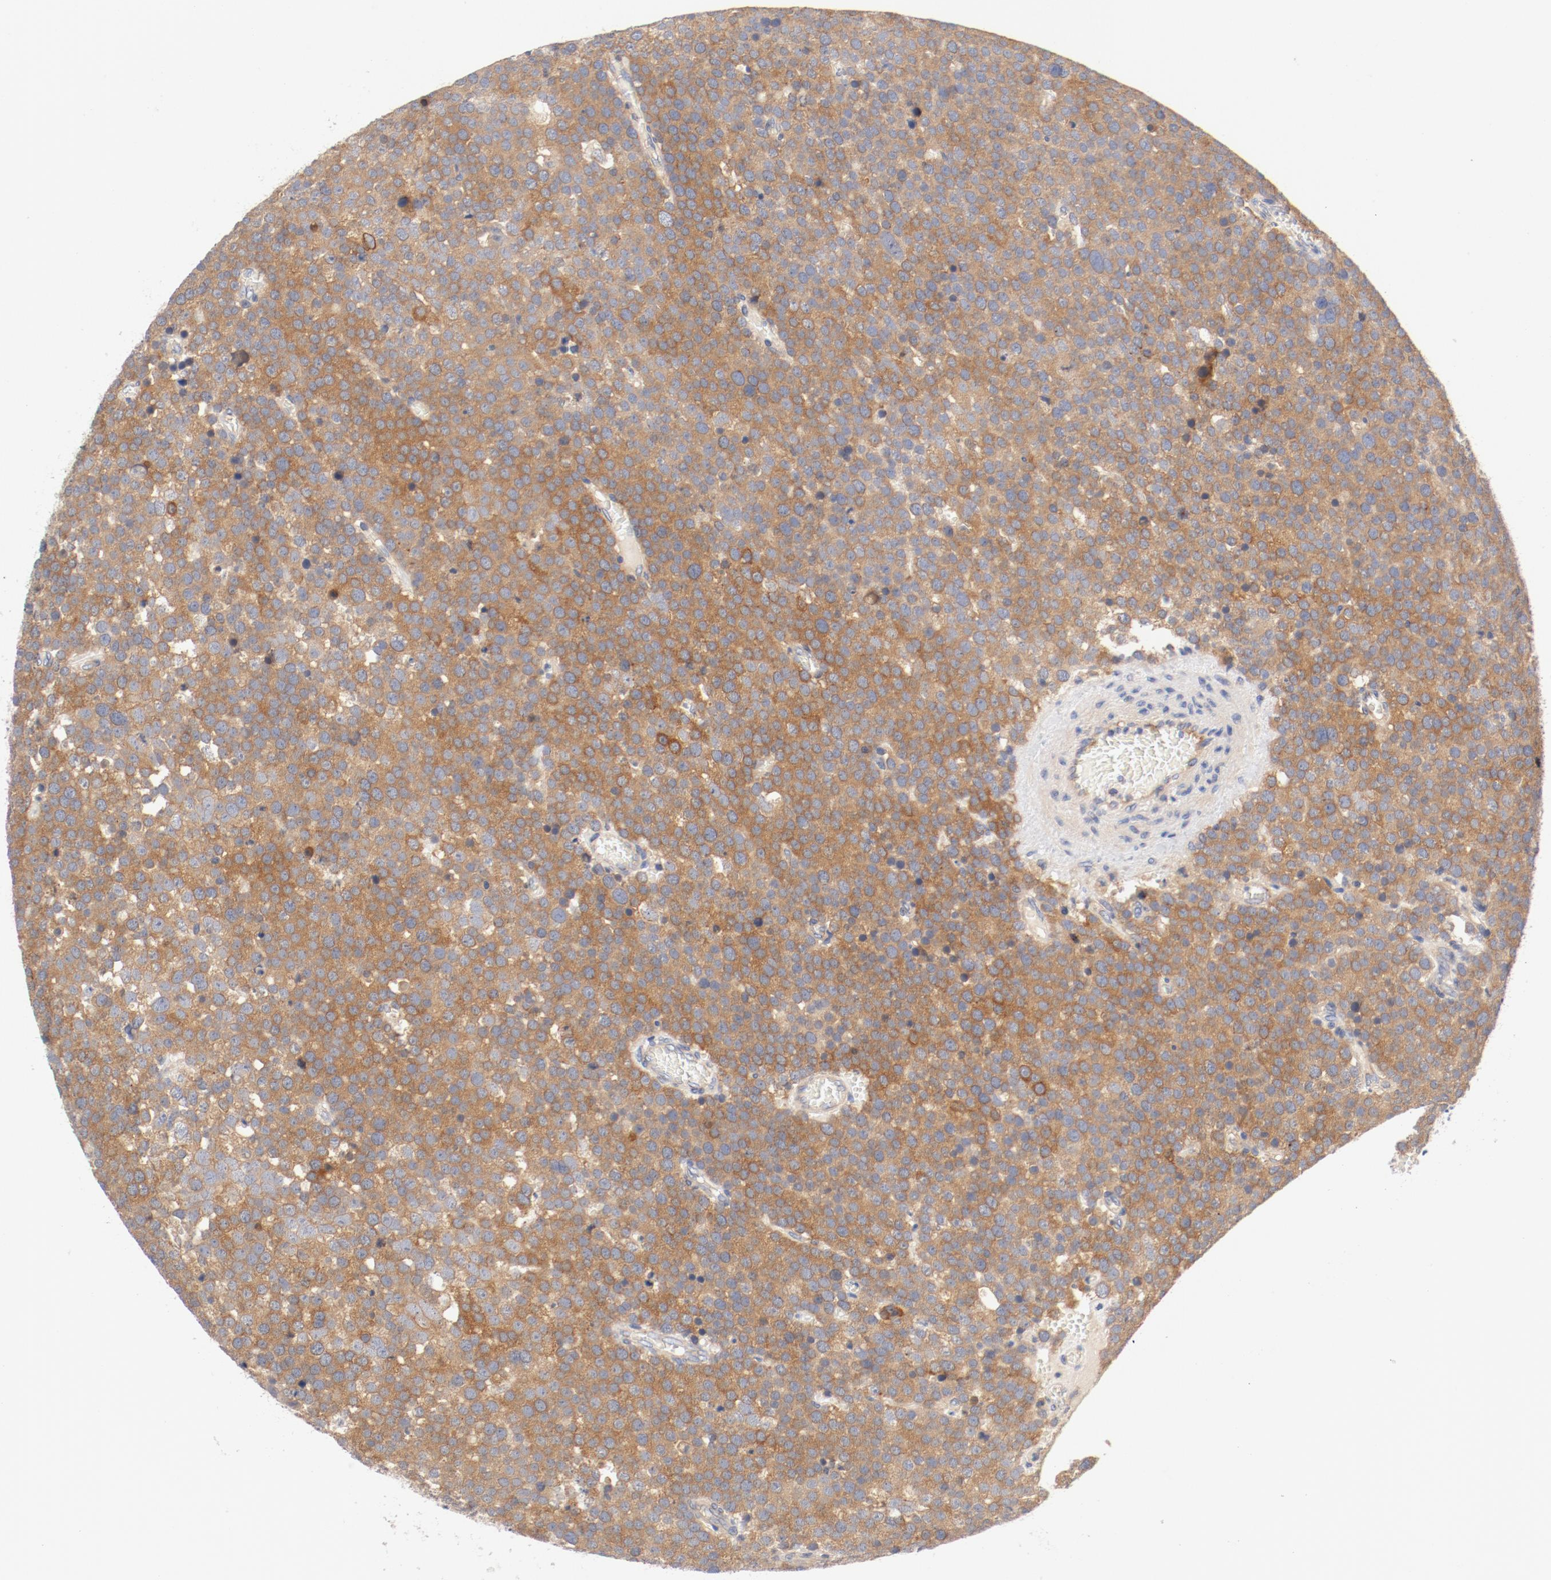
{"staining": {"intensity": "moderate", "quantity": ">75%", "location": "cytoplasmic/membranous"}, "tissue": "testis cancer", "cell_type": "Tumor cells", "image_type": "cancer", "snomed": [{"axis": "morphology", "description": "Seminoma, NOS"}, {"axis": "topography", "description": "Testis"}], "caption": "Protein positivity by immunohistochemistry (IHC) exhibits moderate cytoplasmic/membranous positivity in about >75% of tumor cells in testis cancer.", "gene": "DYNC1H1", "patient": {"sex": "male", "age": 71}}